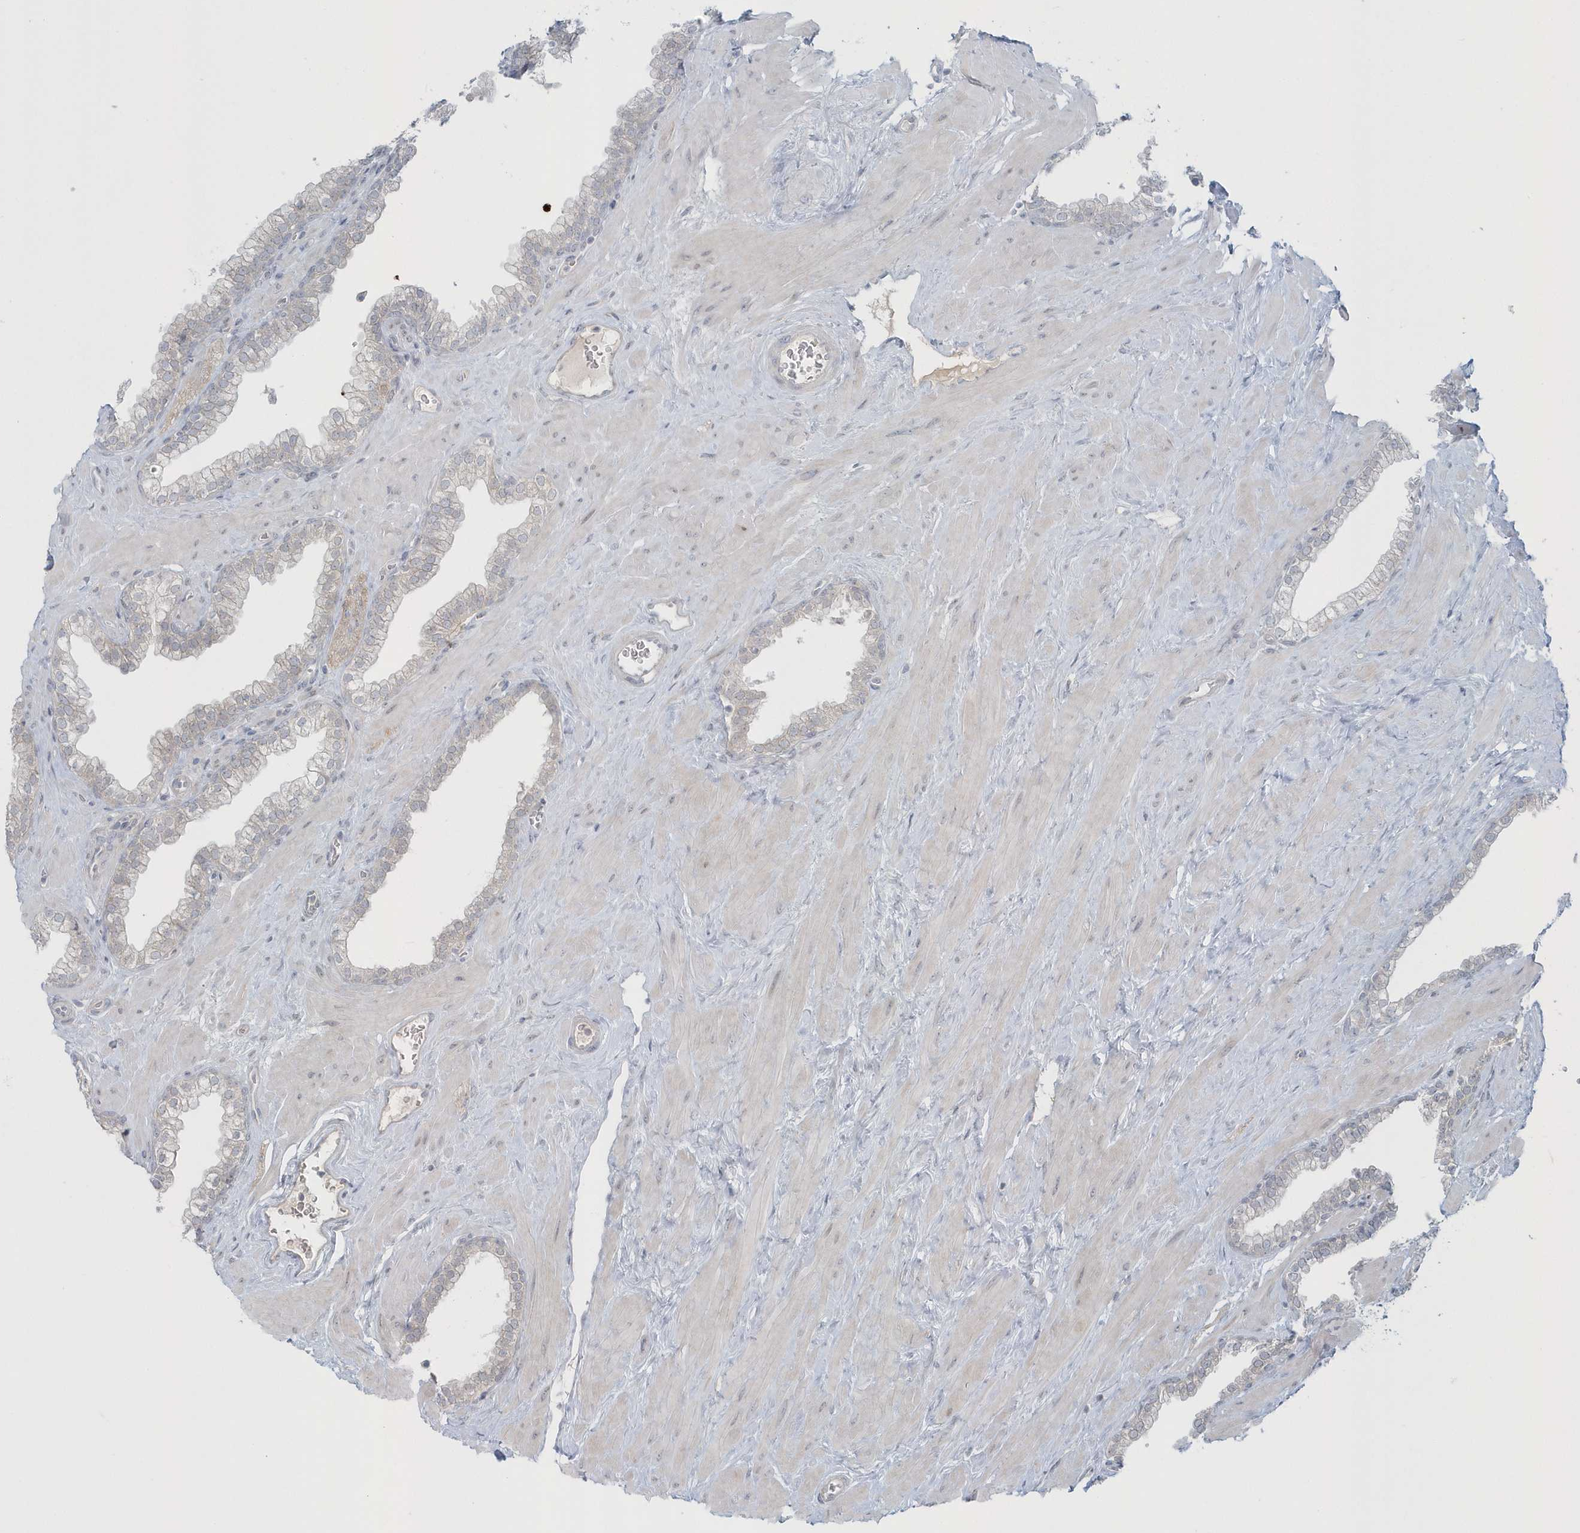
{"staining": {"intensity": "strong", "quantity": "<25%", "location": "cytoplasmic/membranous"}, "tissue": "prostate", "cell_type": "Glandular cells", "image_type": "normal", "snomed": [{"axis": "morphology", "description": "Normal tissue, NOS"}, {"axis": "morphology", "description": "Urothelial carcinoma, Low grade"}, {"axis": "topography", "description": "Urinary bladder"}, {"axis": "topography", "description": "Prostate"}], "caption": "Immunohistochemical staining of benign prostate demonstrates medium levels of strong cytoplasmic/membranous expression in about <25% of glandular cells. Using DAB (3,3'-diaminobenzidine) (brown) and hematoxylin (blue) stains, captured at high magnification using brightfield microscopy.", "gene": "BLTP3A", "patient": {"sex": "male", "age": 60}}